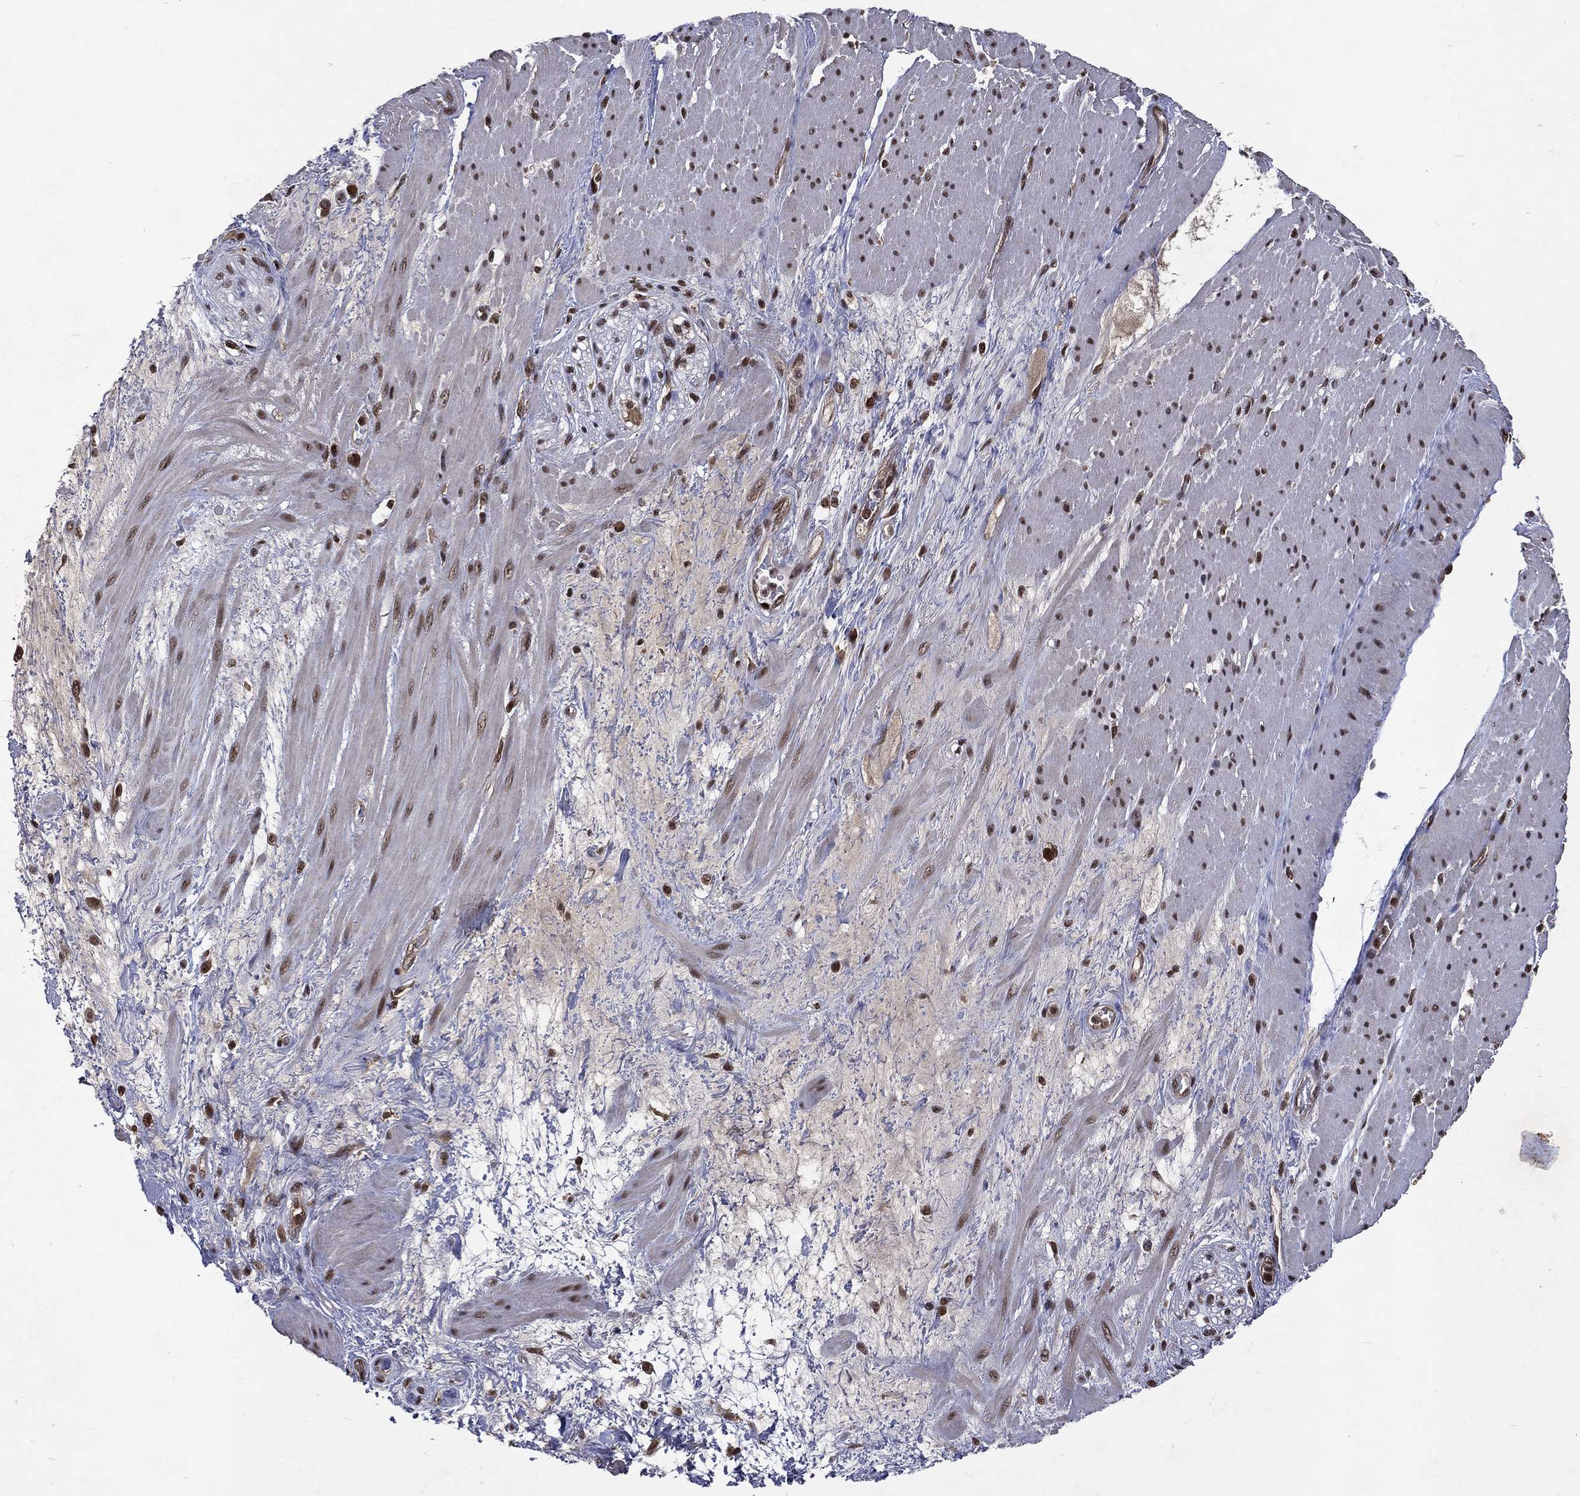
{"staining": {"intensity": "moderate", "quantity": ">75%", "location": "nuclear"}, "tissue": "smooth muscle", "cell_type": "Smooth muscle cells", "image_type": "normal", "snomed": [{"axis": "morphology", "description": "Normal tissue, NOS"}, {"axis": "topography", "description": "Soft tissue"}, {"axis": "topography", "description": "Smooth muscle"}], "caption": "About >75% of smooth muscle cells in unremarkable smooth muscle exhibit moderate nuclear protein positivity as visualized by brown immunohistochemical staining.", "gene": "DMAP1", "patient": {"sex": "male", "age": 72}}